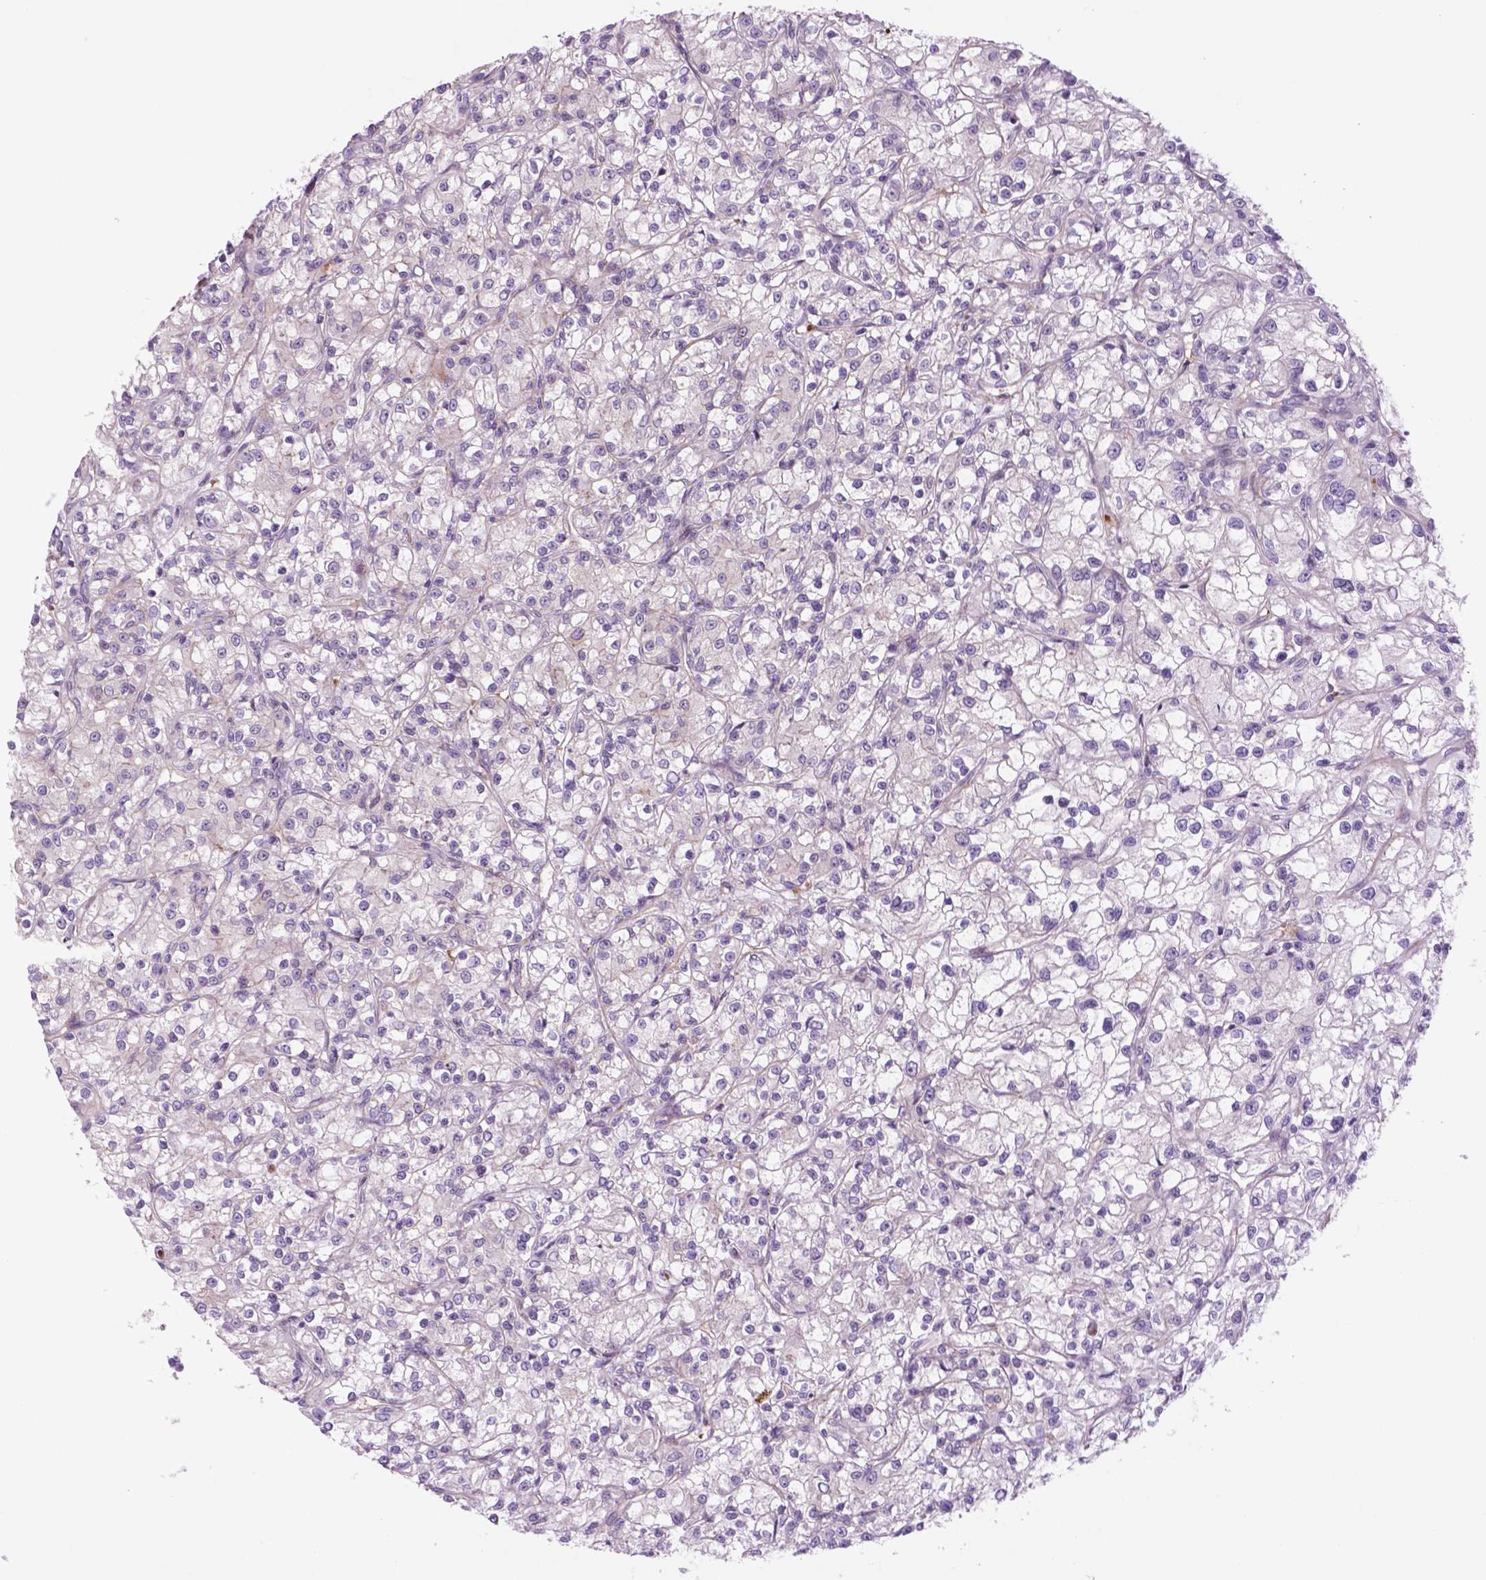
{"staining": {"intensity": "negative", "quantity": "none", "location": "none"}, "tissue": "renal cancer", "cell_type": "Tumor cells", "image_type": "cancer", "snomed": [{"axis": "morphology", "description": "Adenocarcinoma, NOS"}, {"axis": "topography", "description": "Kidney"}], "caption": "The image reveals no significant expression in tumor cells of renal cancer. The staining is performed using DAB brown chromogen with nuclei counter-stained in using hematoxylin.", "gene": "RND3", "patient": {"sex": "female", "age": 59}}